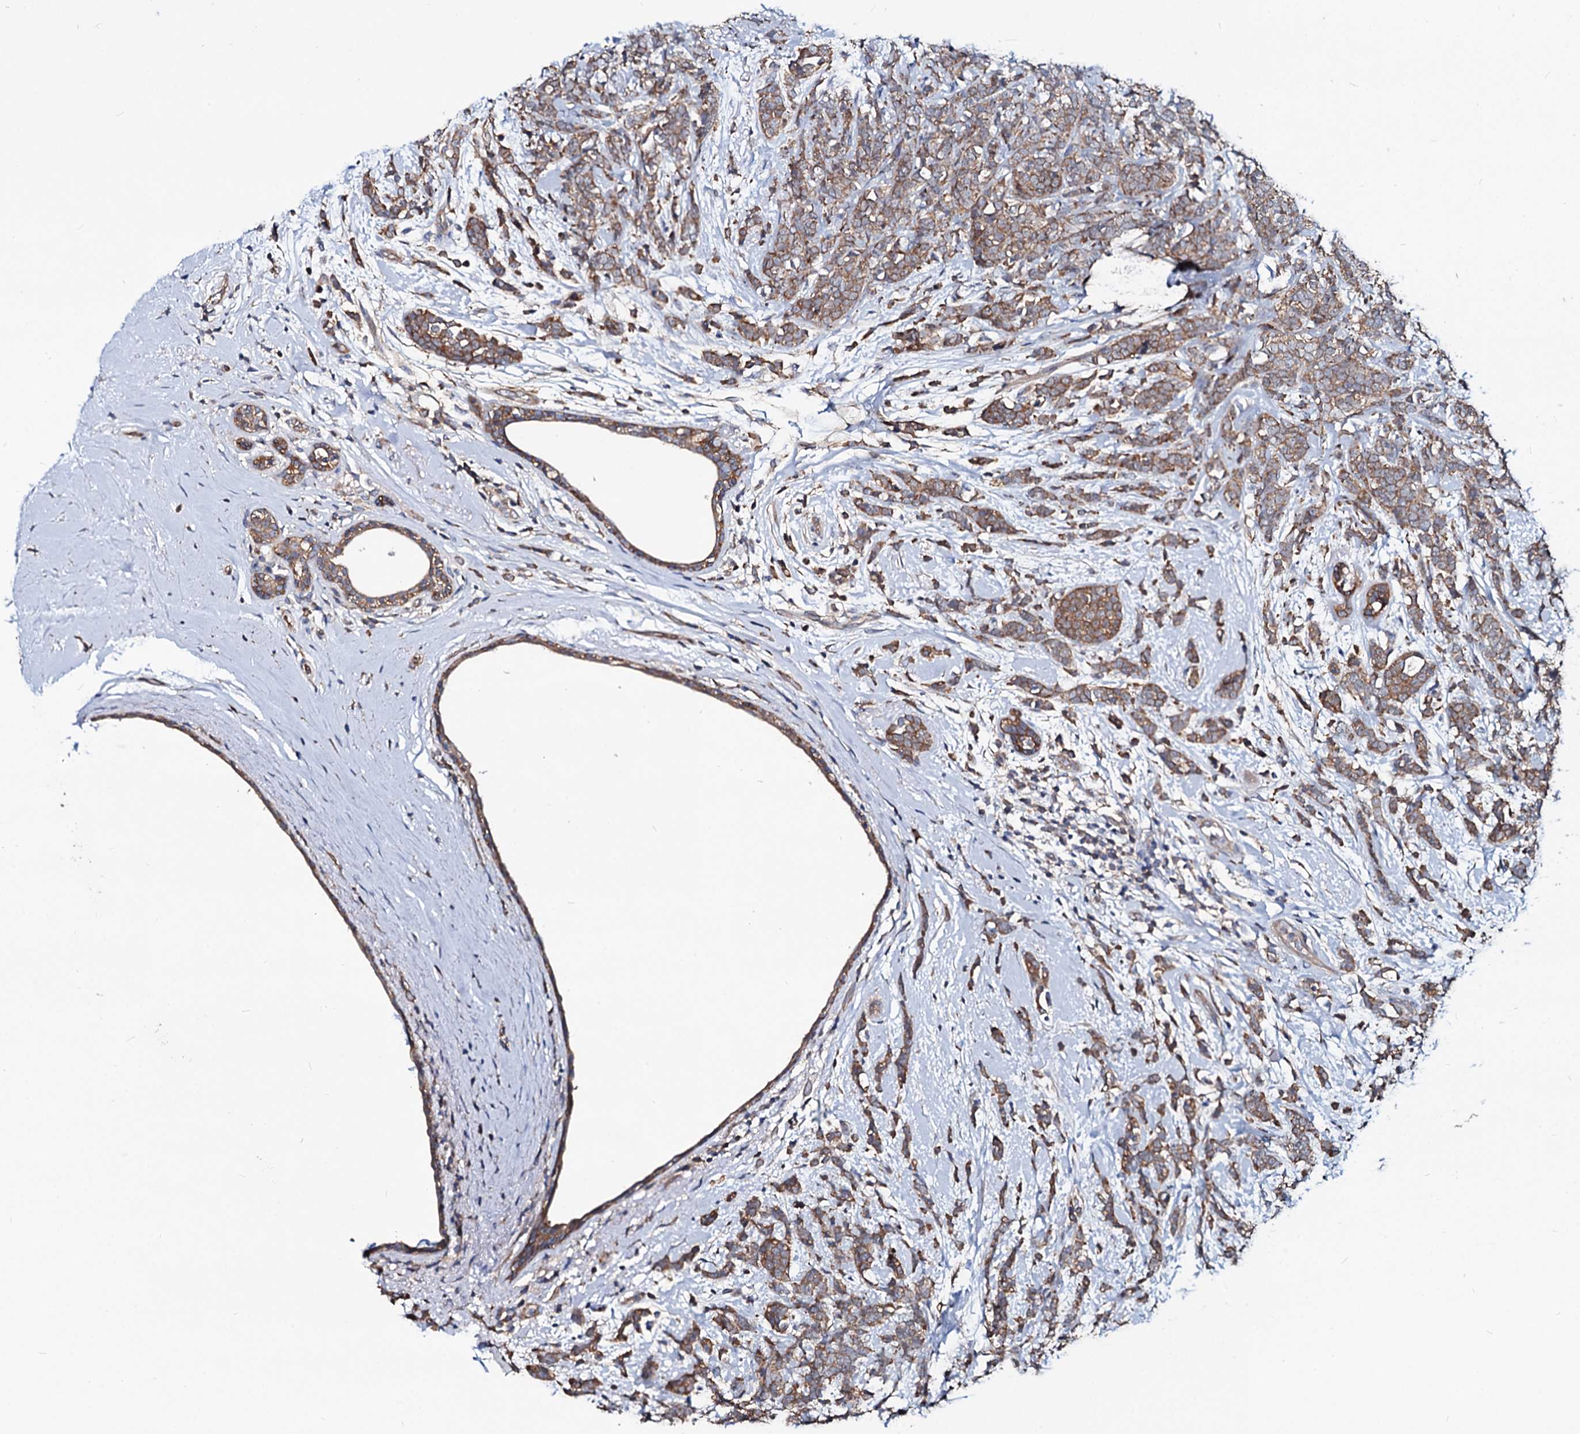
{"staining": {"intensity": "moderate", "quantity": ">75%", "location": "cytoplasmic/membranous"}, "tissue": "breast cancer", "cell_type": "Tumor cells", "image_type": "cancer", "snomed": [{"axis": "morphology", "description": "Lobular carcinoma"}, {"axis": "topography", "description": "Breast"}], "caption": "This image demonstrates immunohistochemistry staining of human breast cancer (lobular carcinoma), with medium moderate cytoplasmic/membranous staining in about >75% of tumor cells.", "gene": "IDI1", "patient": {"sex": "female", "age": 58}}